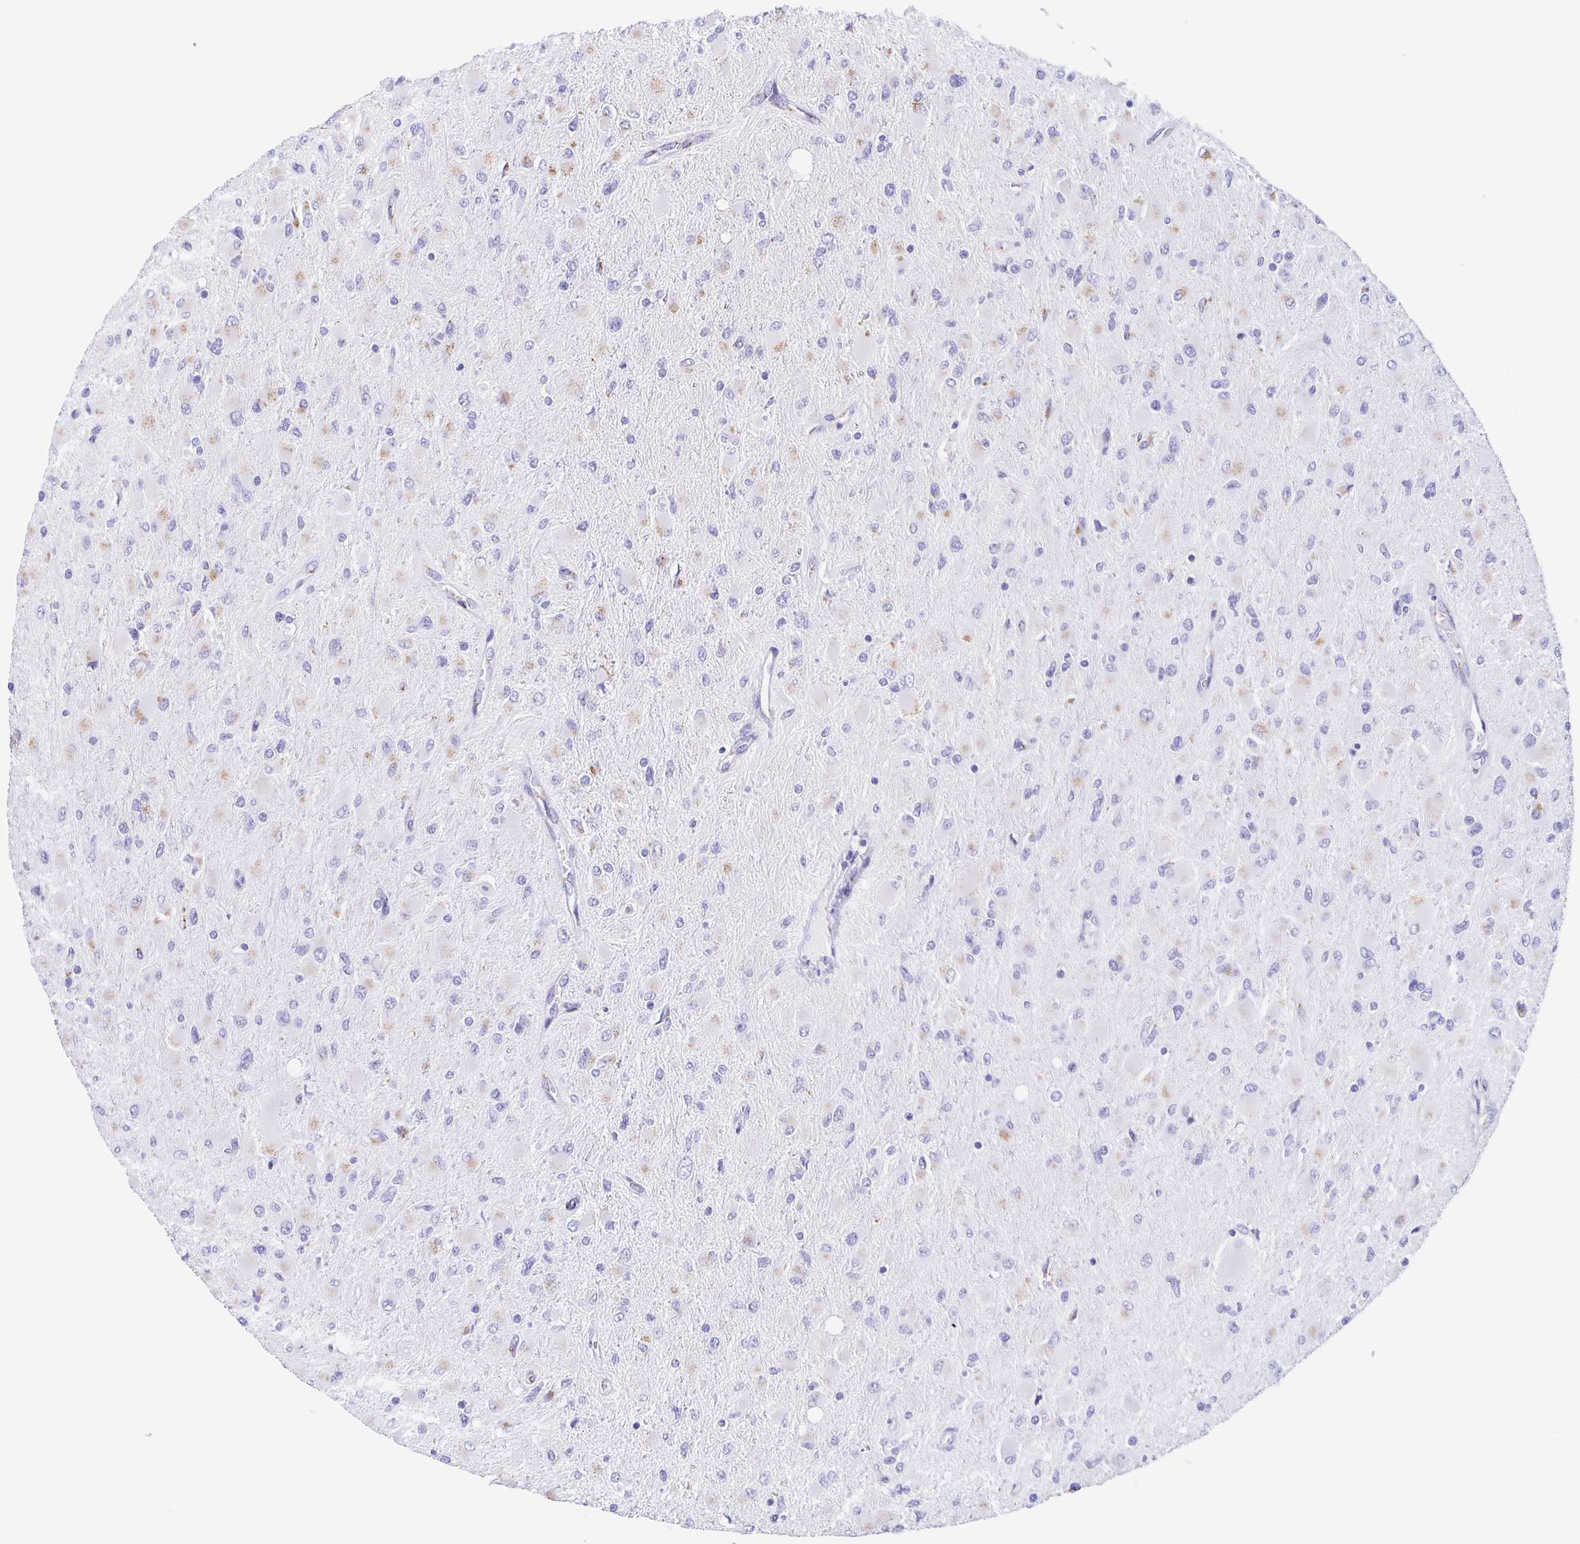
{"staining": {"intensity": "weak", "quantity": "<25%", "location": "cytoplasmic/membranous"}, "tissue": "glioma", "cell_type": "Tumor cells", "image_type": "cancer", "snomed": [{"axis": "morphology", "description": "Glioma, malignant, High grade"}, {"axis": "topography", "description": "Cerebral cortex"}], "caption": "Human glioma stained for a protein using immunohistochemistry displays no expression in tumor cells.", "gene": "SULT1B1", "patient": {"sex": "female", "age": 36}}